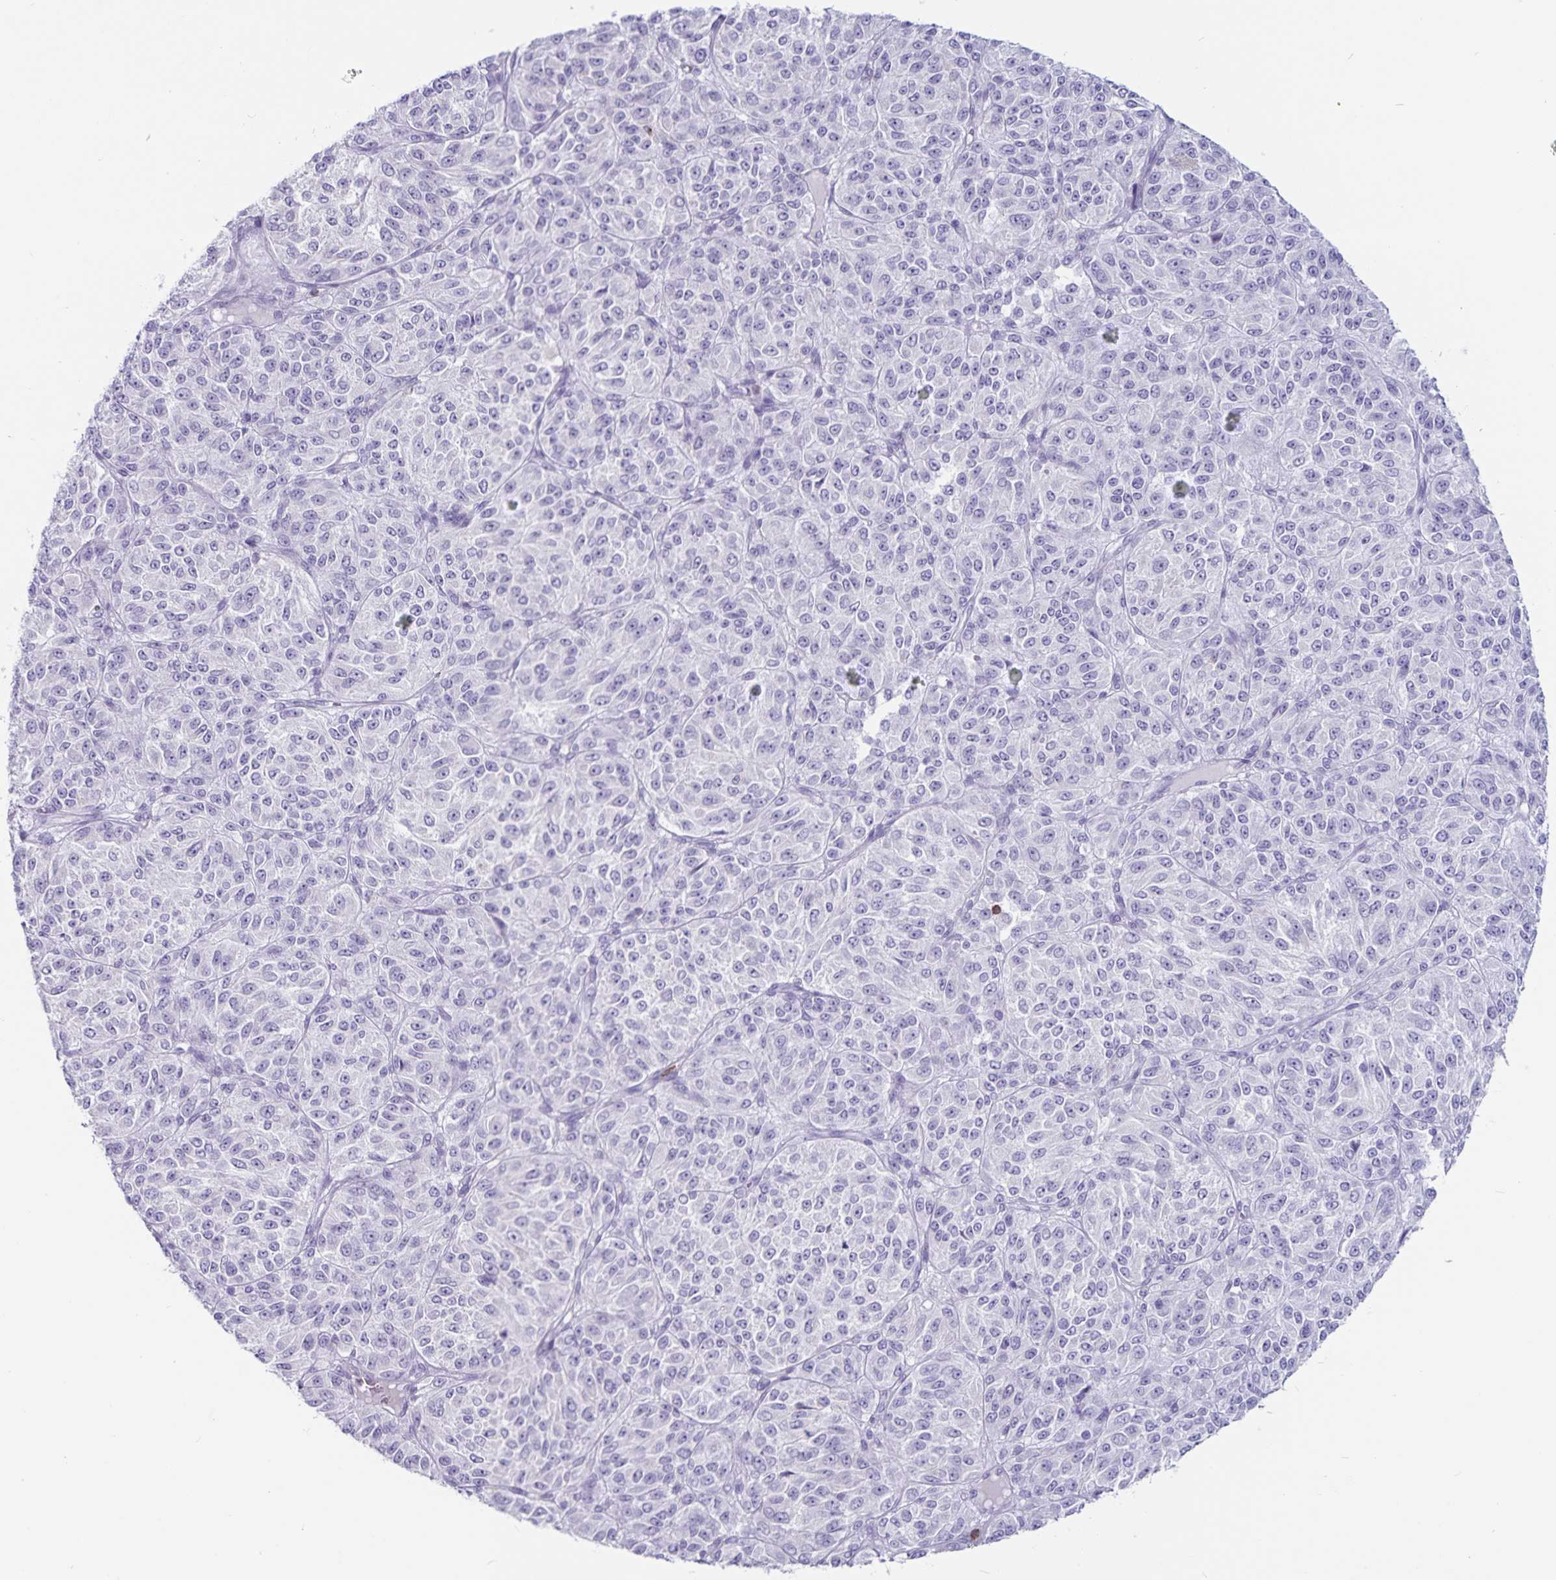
{"staining": {"intensity": "negative", "quantity": "none", "location": "none"}, "tissue": "melanoma", "cell_type": "Tumor cells", "image_type": "cancer", "snomed": [{"axis": "morphology", "description": "Malignant melanoma, Metastatic site"}, {"axis": "topography", "description": "Brain"}], "caption": "Immunohistochemistry of melanoma reveals no expression in tumor cells.", "gene": "GNLY", "patient": {"sex": "female", "age": 56}}